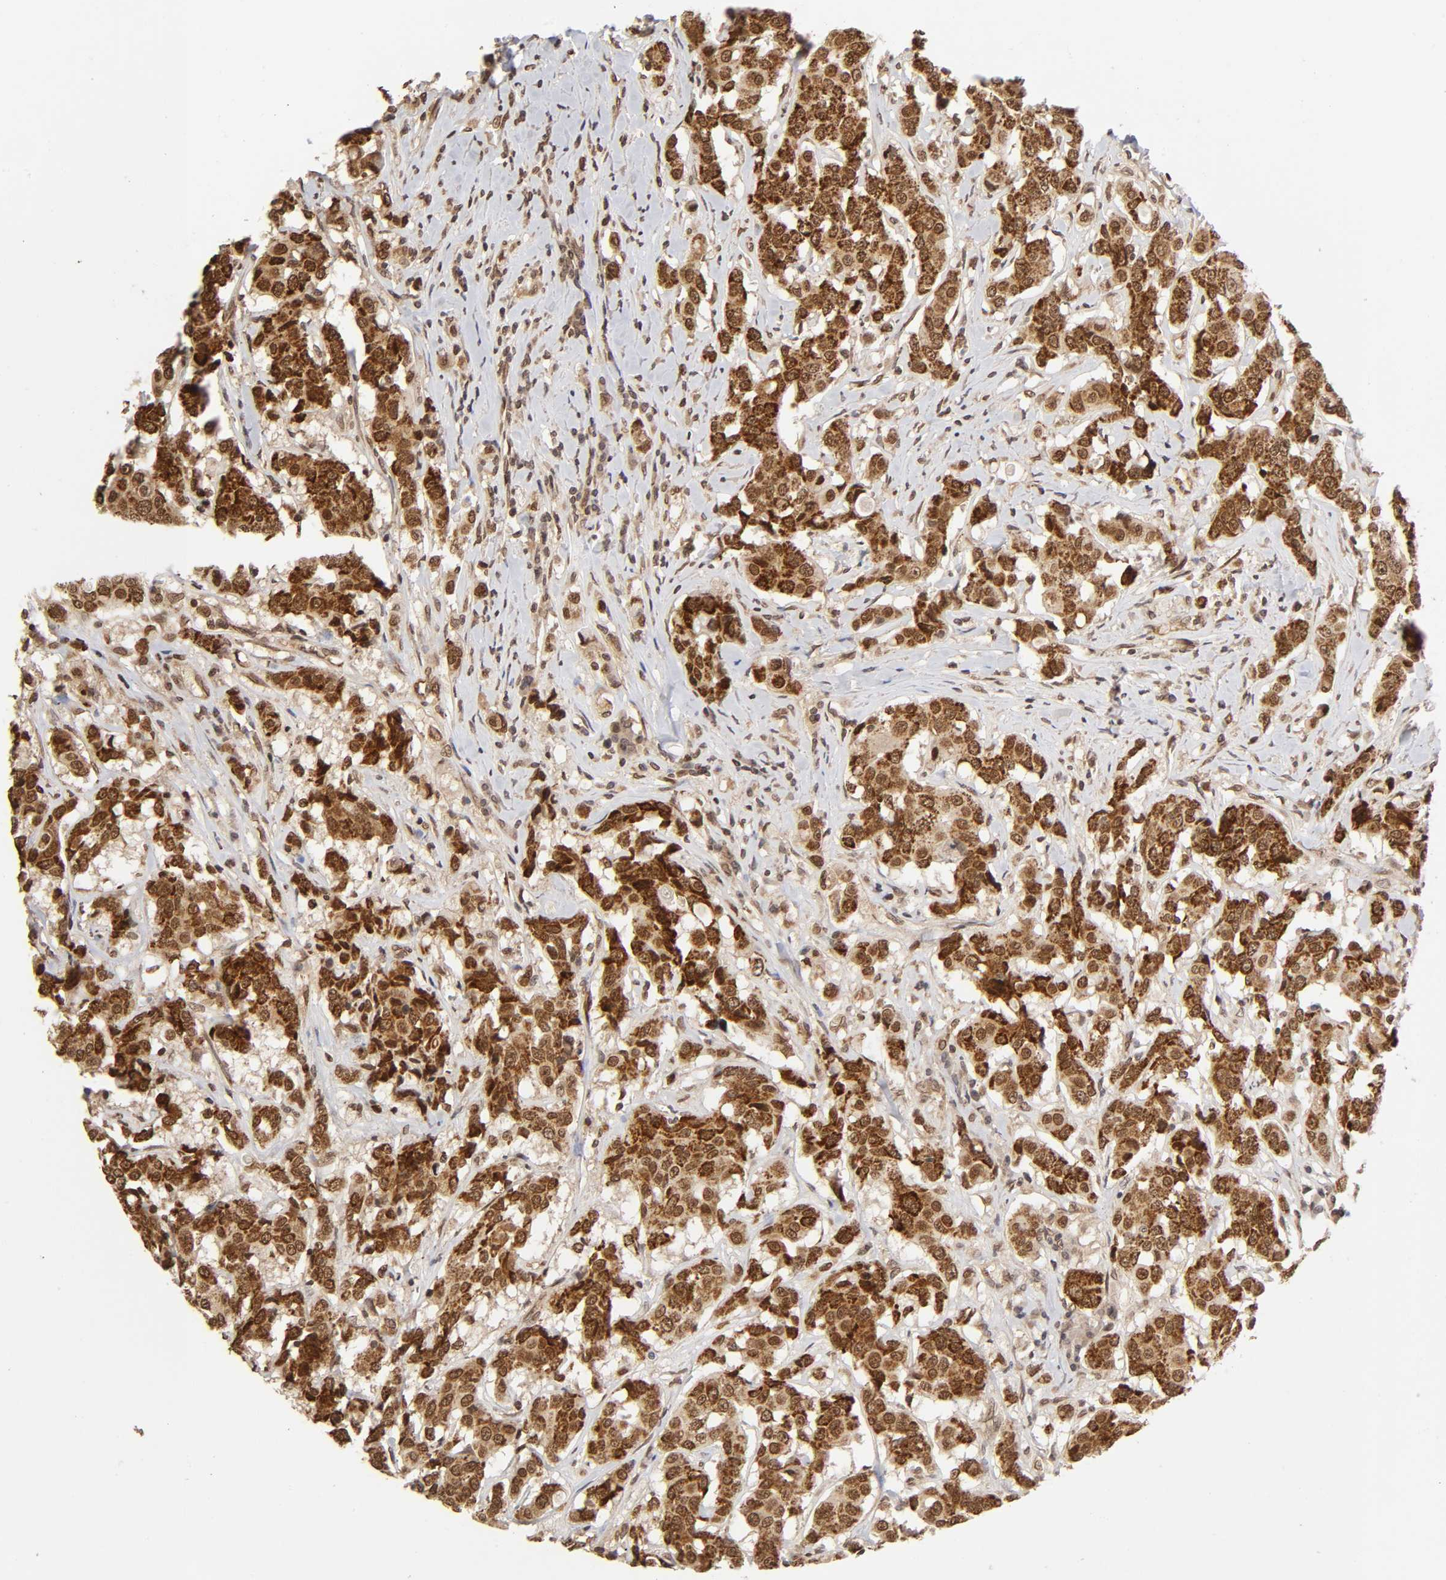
{"staining": {"intensity": "strong", "quantity": ">75%", "location": "cytoplasmic/membranous,nuclear"}, "tissue": "breast cancer", "cell_type": "Tumor cells", "image_type": "cancer", "snomed": [{"axis": "morphology", "description": "Duct carcinoma"}, {"axis": "topography", "description": "Breast"}], "caption": "Strong cytoplasmic/membranous and nuclear expression is present in about >75% of tumor cells in infiltrating ductal carcinoma (breast).", "gene": "MLLT6", "patient": {"sex": "female", "age": 27}}